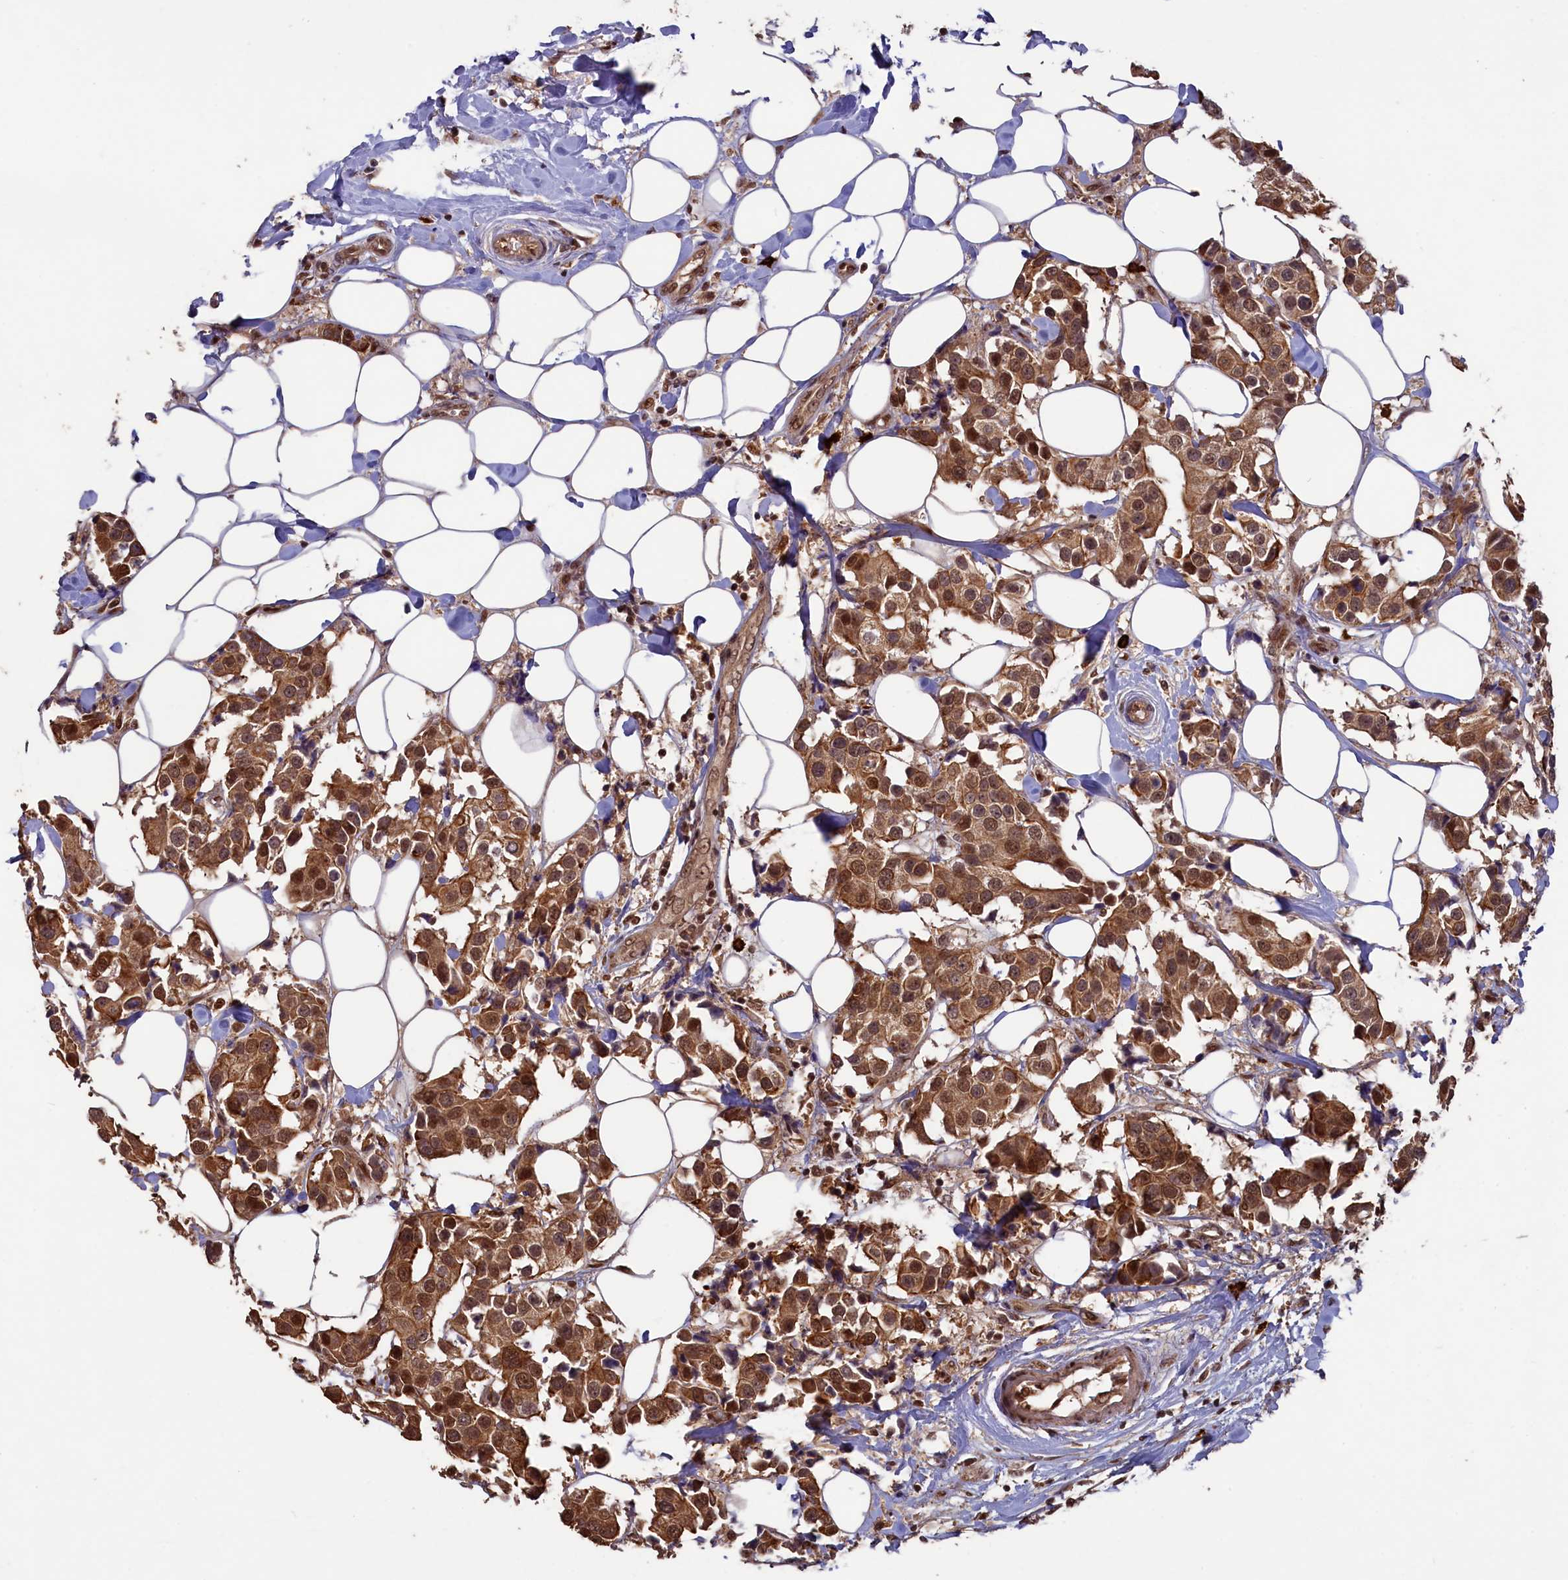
{"staining": {"intensity": "moderate", "quantity": ">75%", "location": "cytoplasmic/membranous,nuclear"}, "tissue": "breast cancer", "cell_type": "Tumor cells", "image_type": "cancer", "snomed": [{"axis": "morphology", "description": "Normal tissue, NOS"}, {"axis": "morphology", "description": "Duct carcinoma"}, {"axis": "topography", "description": "Breast"}], "caption": "An immunohistochemistry (IHC) photomicrograph of tumor tissue is shown. Protein staining in brown labels moderate cytoplasmic/membranous and nuclear positivity in breast cancer (invasive ductal carcinoma) within tumor cells.", "gene": "NAE1", "patient": {"sex": "female", "age": 39}}